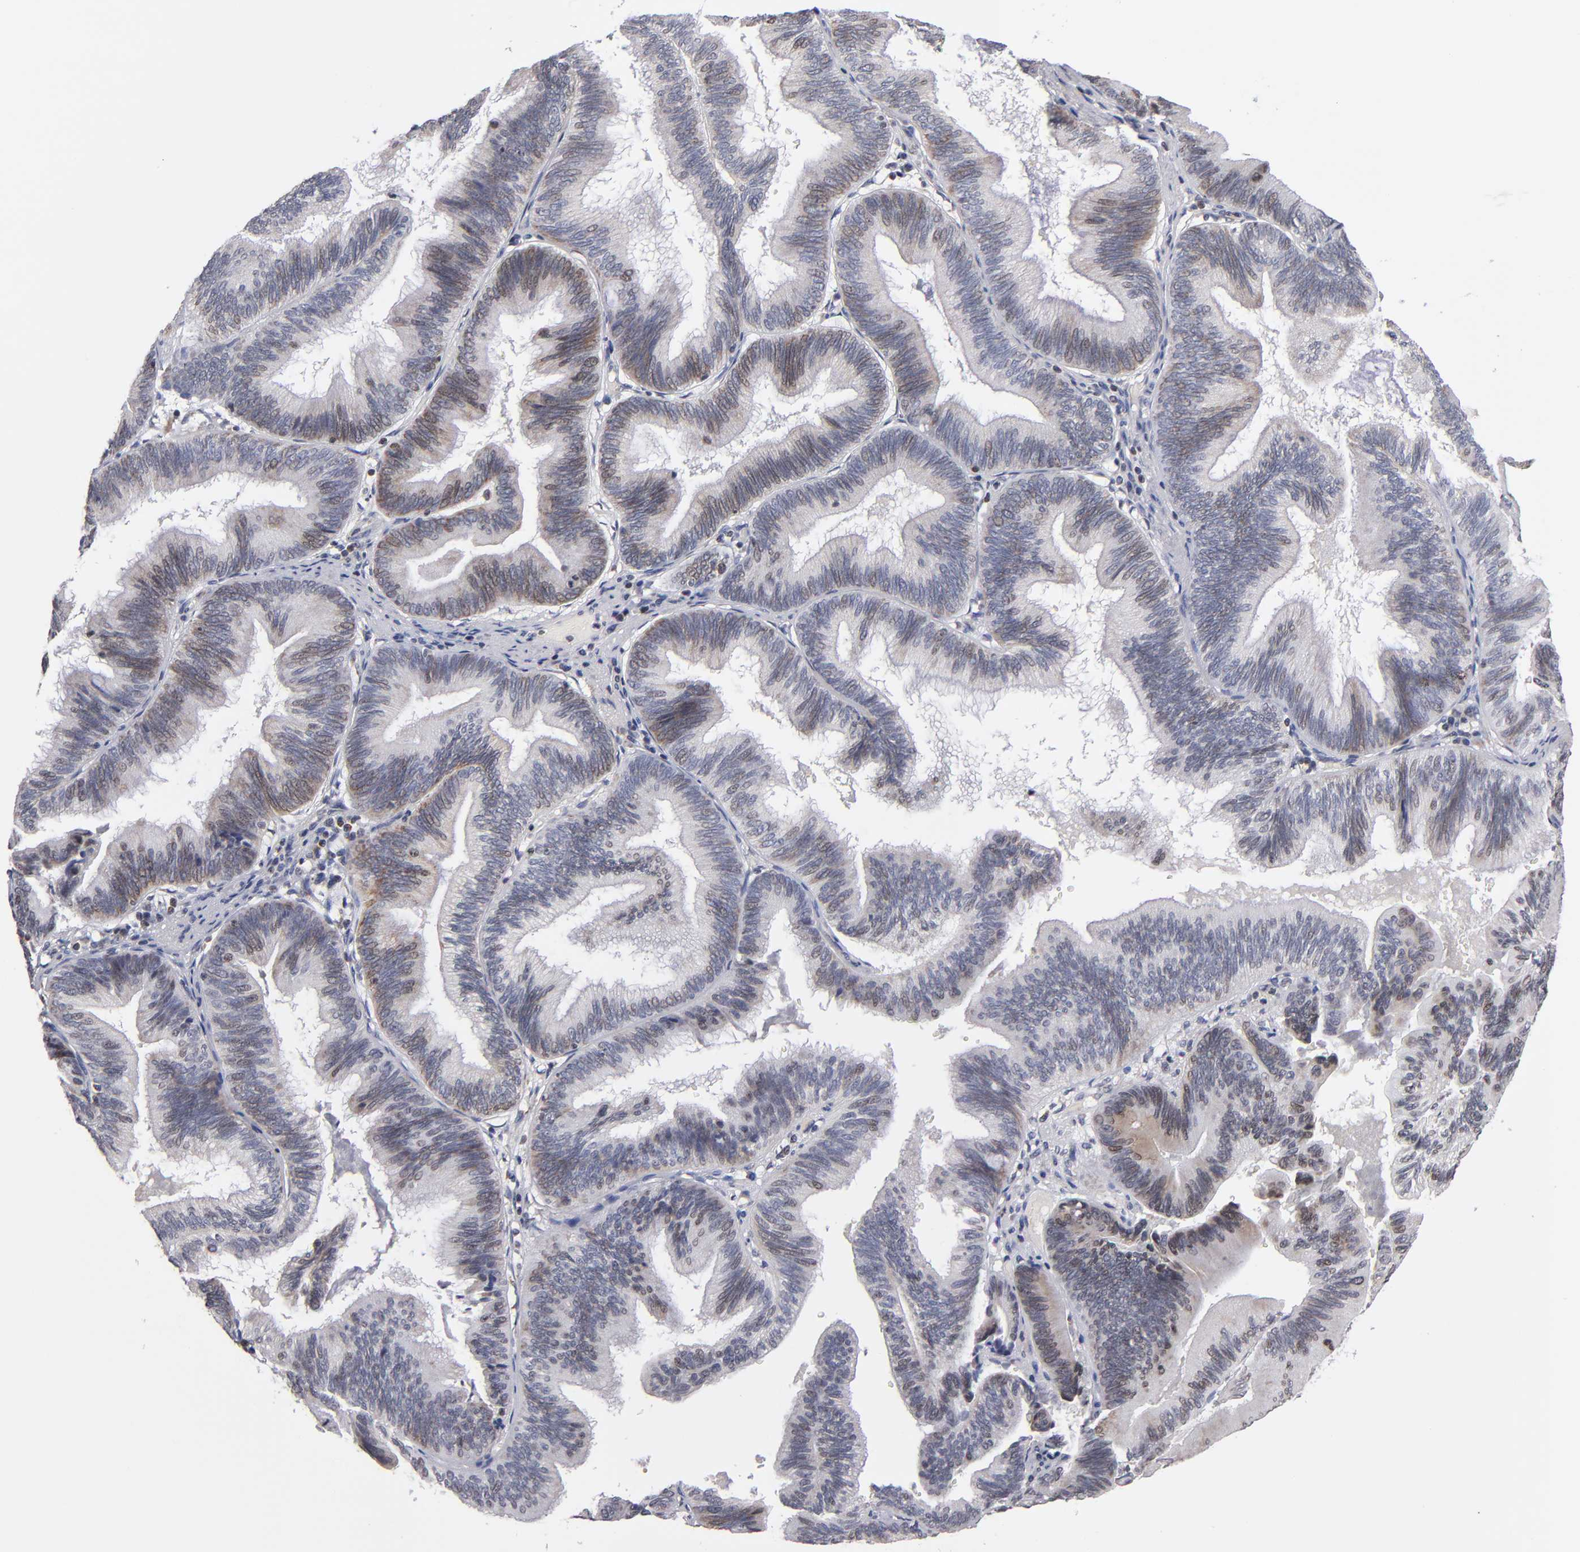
{"staining": {"intensity": "weak", "quantity": "25%-75%", "location": "cytoplasmic/membranous,nuclear"}, "tissue": "pancreatic cancer", "cell_type": "Tumor cells", "image_type": "cancer", "snomed": [{"axis": "morphology", "description": "Adenocarcinoma, NOS"}, {"axis": "topography", "description": "Pancreas"}], "caption": "Immunohistochemical staining of human pancreatic cancer (adenocarcinoma) displays low levels of weak cytoplasmic/membranous and nuclear staining in approximately 25%-75% of tumor cells. The protein of interest is stained brown, and the nuclei are stained in blue (DAB IHC with brightfield microscopy, high magnification).", "gene": "ODF2", "patient": {"sex": "male", "age": 82}}